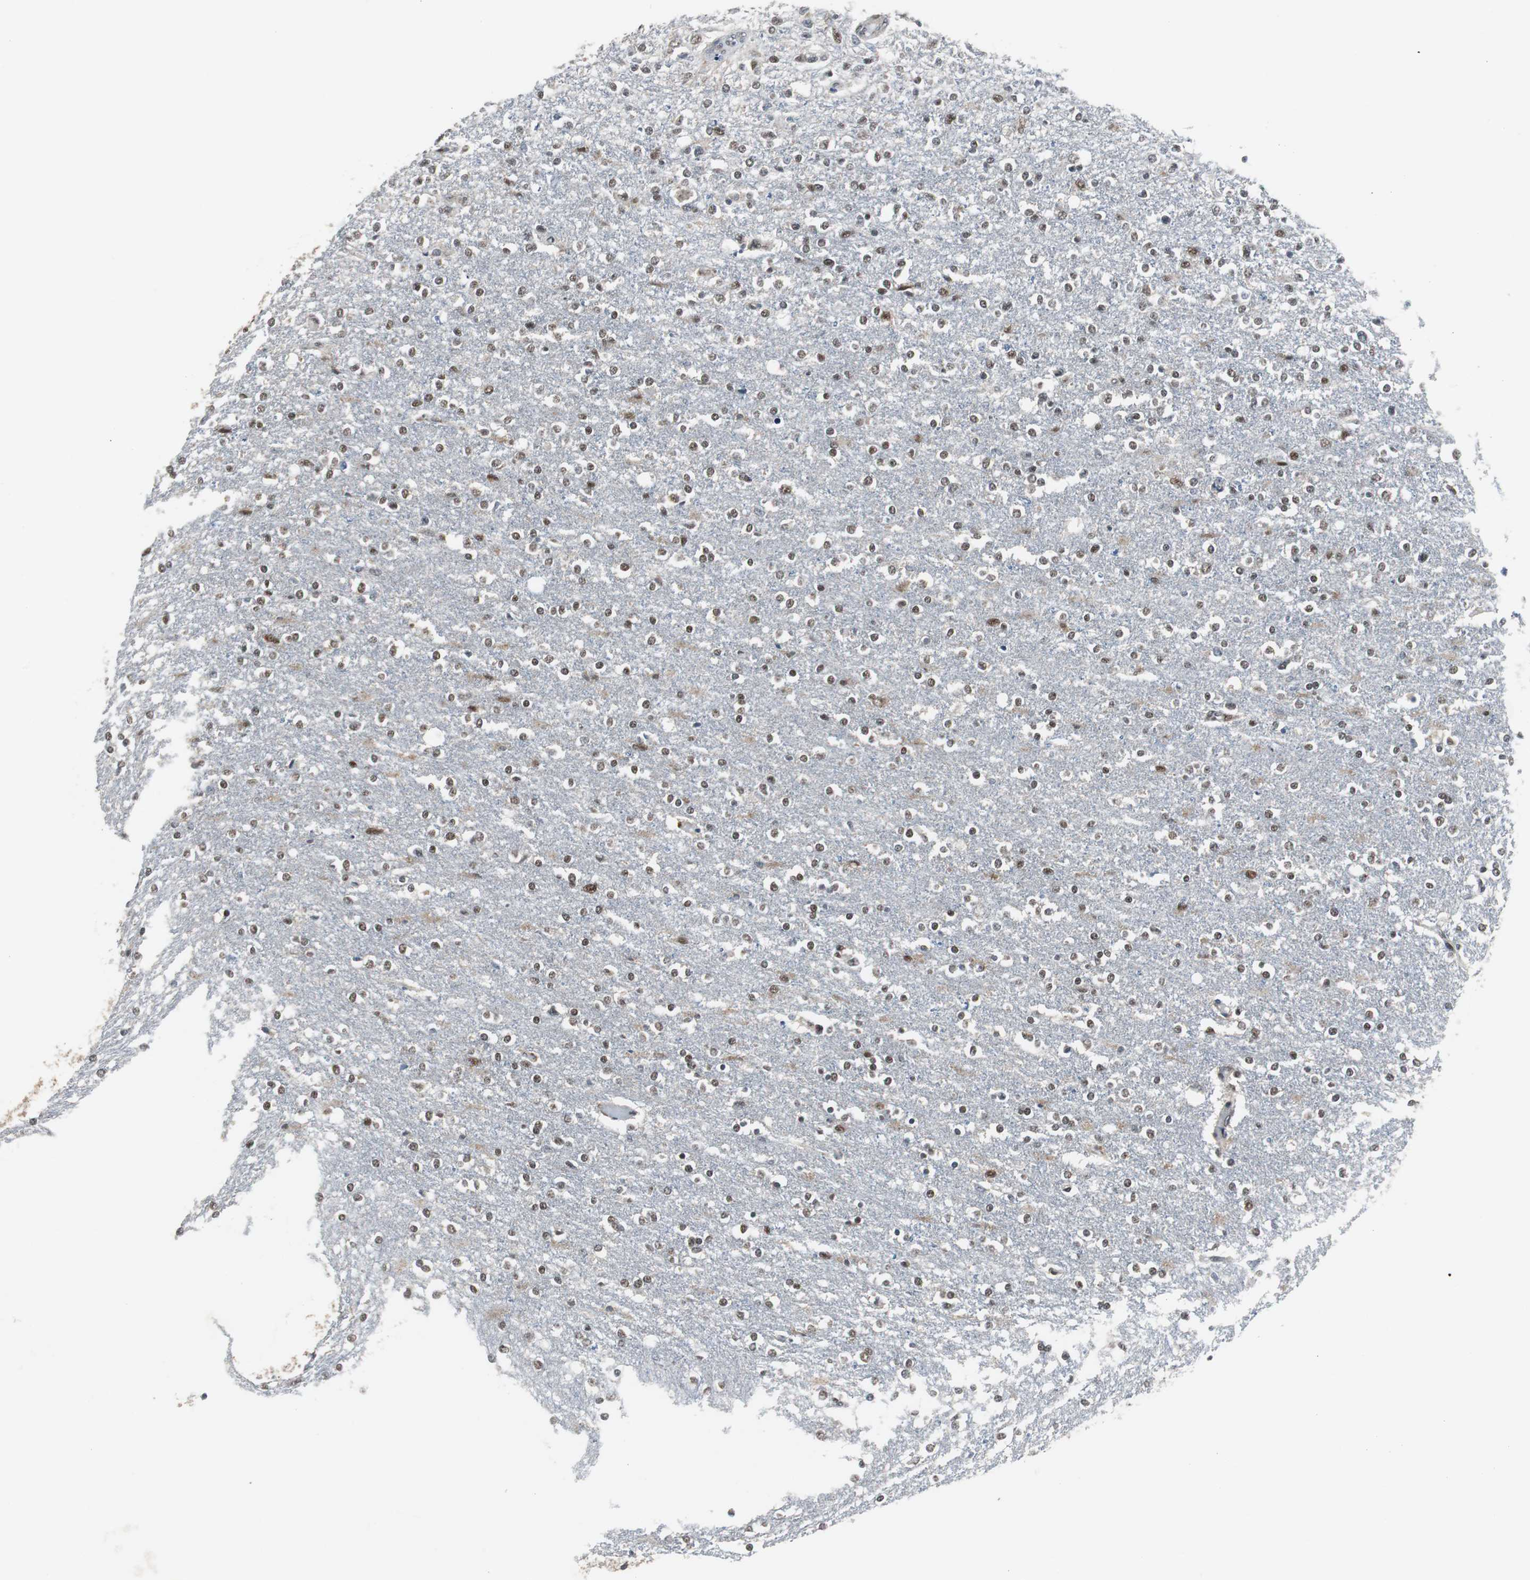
{"staining": {"intensity": "moderate", "quantity": ">75%", "location": "nuclear"}, "tissue": "glioma", "cell_type": "Tumor cells", "image_type": "cancer", "snomed": [{"axis": "morphology", "description": "Glioma, malignant, High grade"}, {"axis": "topography", "description": "Cerebral cortex"}], "caption": "A photomicrograph of human glioma stained for a protein reveals moderate nuclear brown staining in tumor cells.", "gene": "ZHX2", "patient": {"sex": "male", "age": 76}}